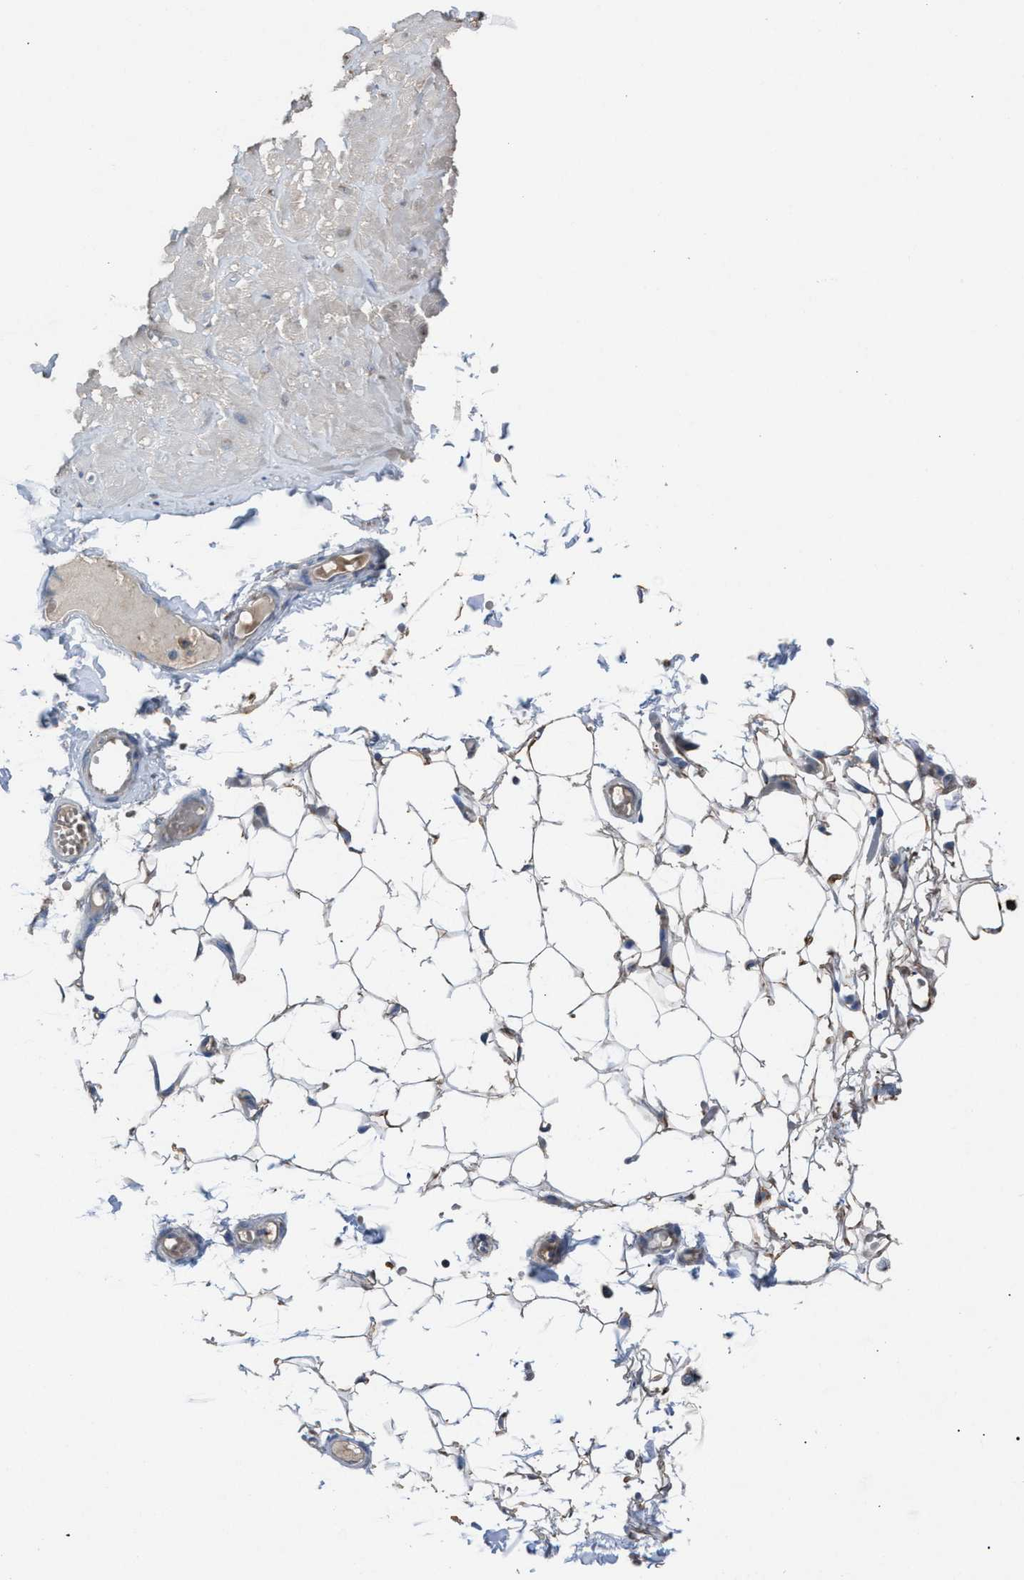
{"staining": {"intensity": "weak", "quantity": "25%-75%", "location": "cytoplasmic/membranous"}, "tissue": "adipose tissue", "cell_type": "Adipocytes", "image_type": "normal", "snomed": [{"axis": "morphology", "description": "Normal tissue, NOS"}, {"axis": "topography", "description": "Adipose tissue"}, {"axis": "topography", "description": "Vascular tissue"}, {"axis": "topography", "description": "Peripheral nerve tissue"}], "caption": "High-power microscopy captured an immunohistochemistry photomicrograph of unremarkable adipose tissue, revealing weak cytoplasmic/membranous positivity in approximately 25%-75% of adipocytes. (DAB = brown stain, brightfield microscopy at high magnification).", "gene": "TPK1", "patient": {"sex": "male", "age": 25}}